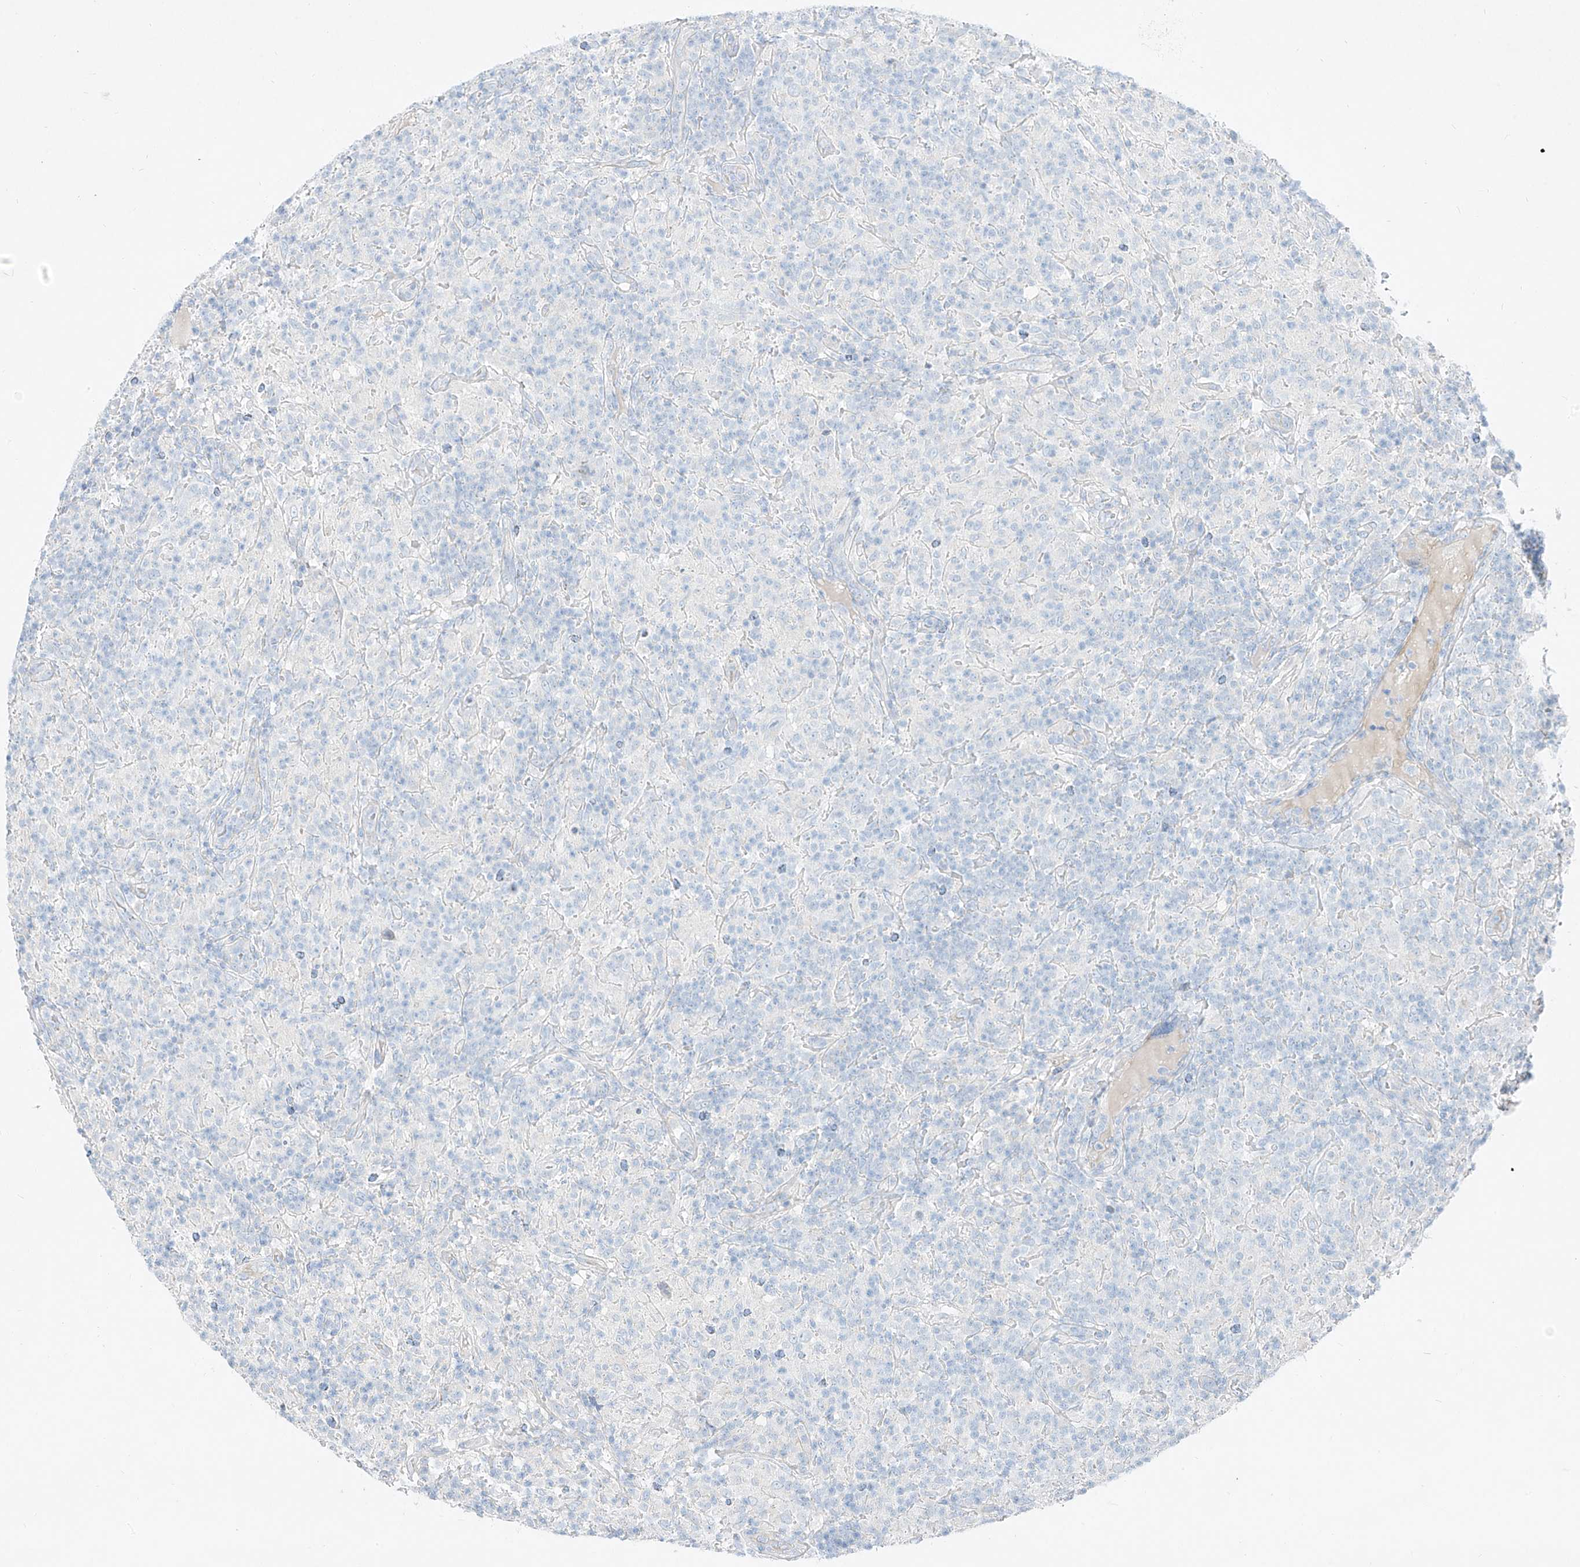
{"staining": {"intensity": "negative", "quantity": "none", "location": "none"}, "tissue": "lymphoma", "cell_type": "Tumor cells", "image_type": "cancer", "snomed": [{"axis": "morphology", "description": "Hodgkin's disease, NOS"}, {"axis": "topography", "description": "Lymph node"}], "caption": "Tumor cells are negative for protein expression in human lymphoma. The staining was performed using DAB (3,3'-diaminobenzidine) to visualize the protein expression in brown, while the nuclei were stained in blue with hematoxylin (Magnification: 20x).", "gene": "AJM1", "patient": {"sex": "male", "age": 70}}